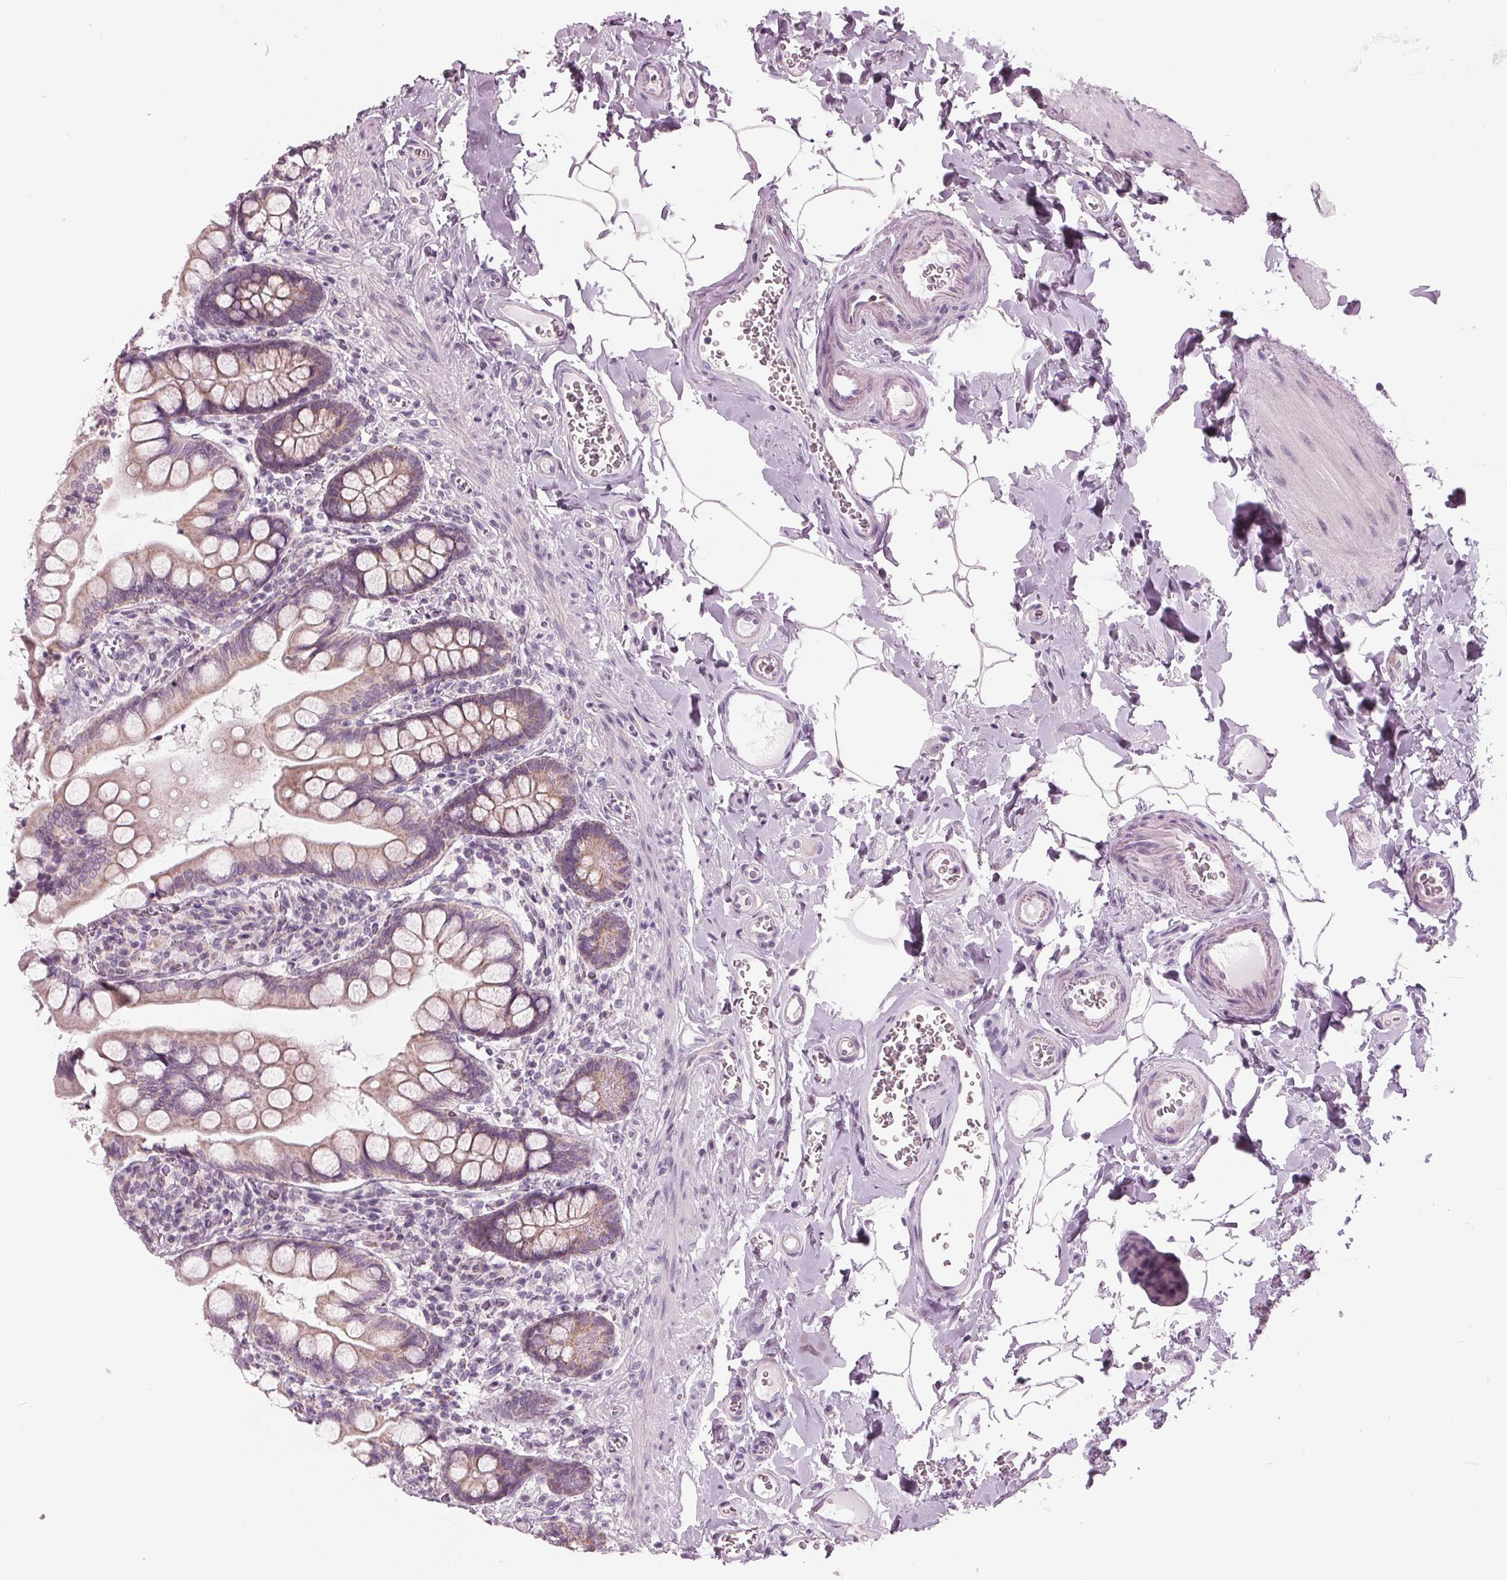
{"staining": {"intensity": "weak", "quantity": "<25%", "location": "cytoplasmic/membranous"}, "tissue": "small intestine", "cell_type": "Glandular cells", "image_type": "normal", "snomed": [{"axis": "morphology", "description": "Normal tissue, NOS"}, {"axis": "topography", "description": "Small intestine"}], "caption": "Protein analysis of unremarkable small intestine exhibits no significant staining in glandular cells. Nuclei are stained in blue.", "gene": "SAMD4A", "patient": {"sex": "female", "age": 56}}